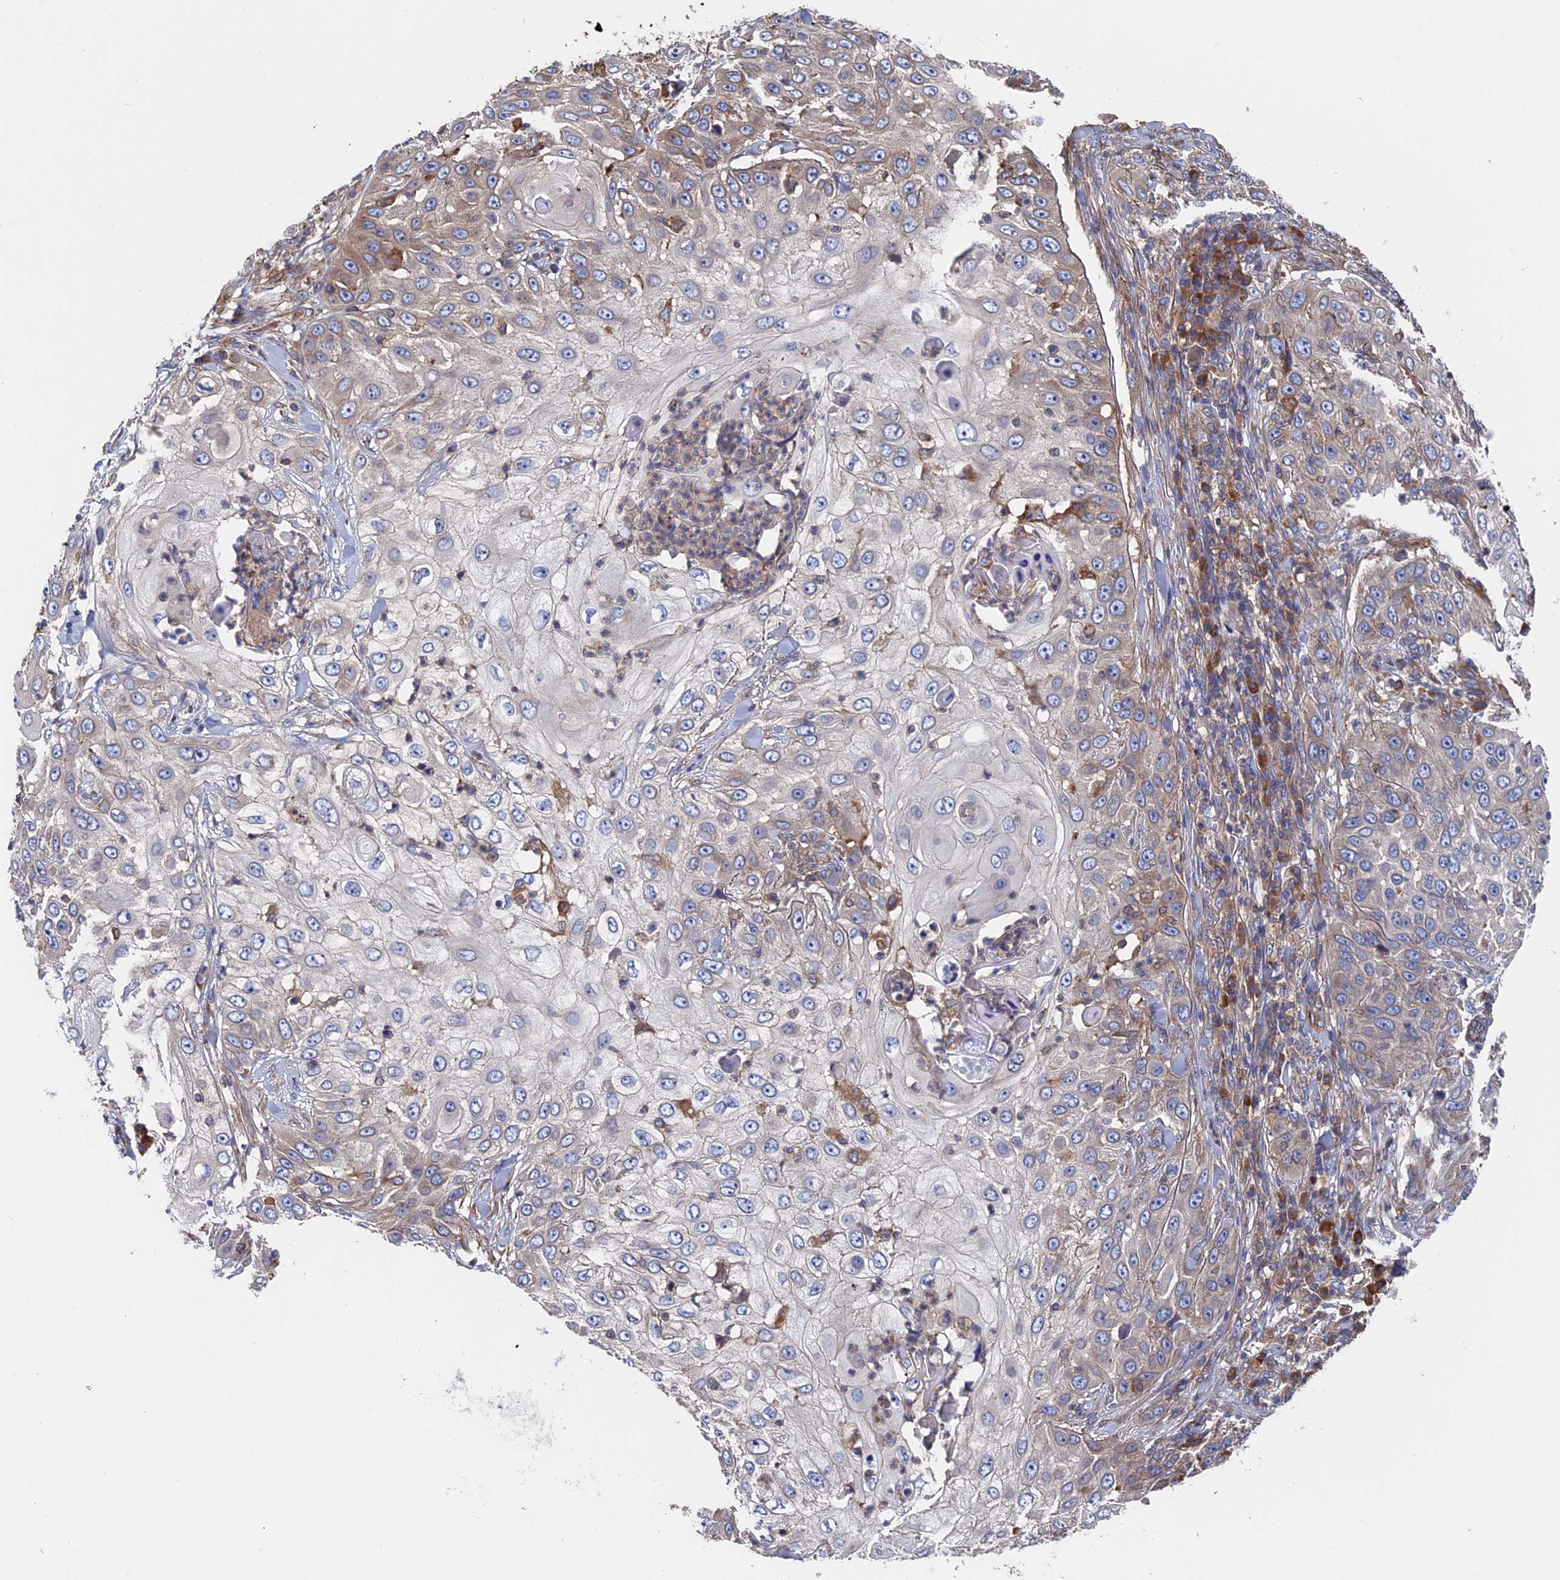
{"staining": {"intensity": "weak", "quantity": "25%-75%", "location": "cytoplasmic/membranous"}, "tissue": "skin cancer", "cell_type": "Tumor cells", "image_type": "cancer", "snomed": [{"axis": "morphology", "description": "Squamous cell carcinoma, NOS"}, {"axis": "topography", "description": "Skin"}], "caption": "The image displays staining of skin squamous cell carcinoma, revealing weak cytoplasmic/membranous protein expression (brown color) within tumor cells. The protein of interest is shown in brown color, while the nuclei are stained blue.", "gene": "DNAJC3", "patient": {"sex": "female", "age": 44}}